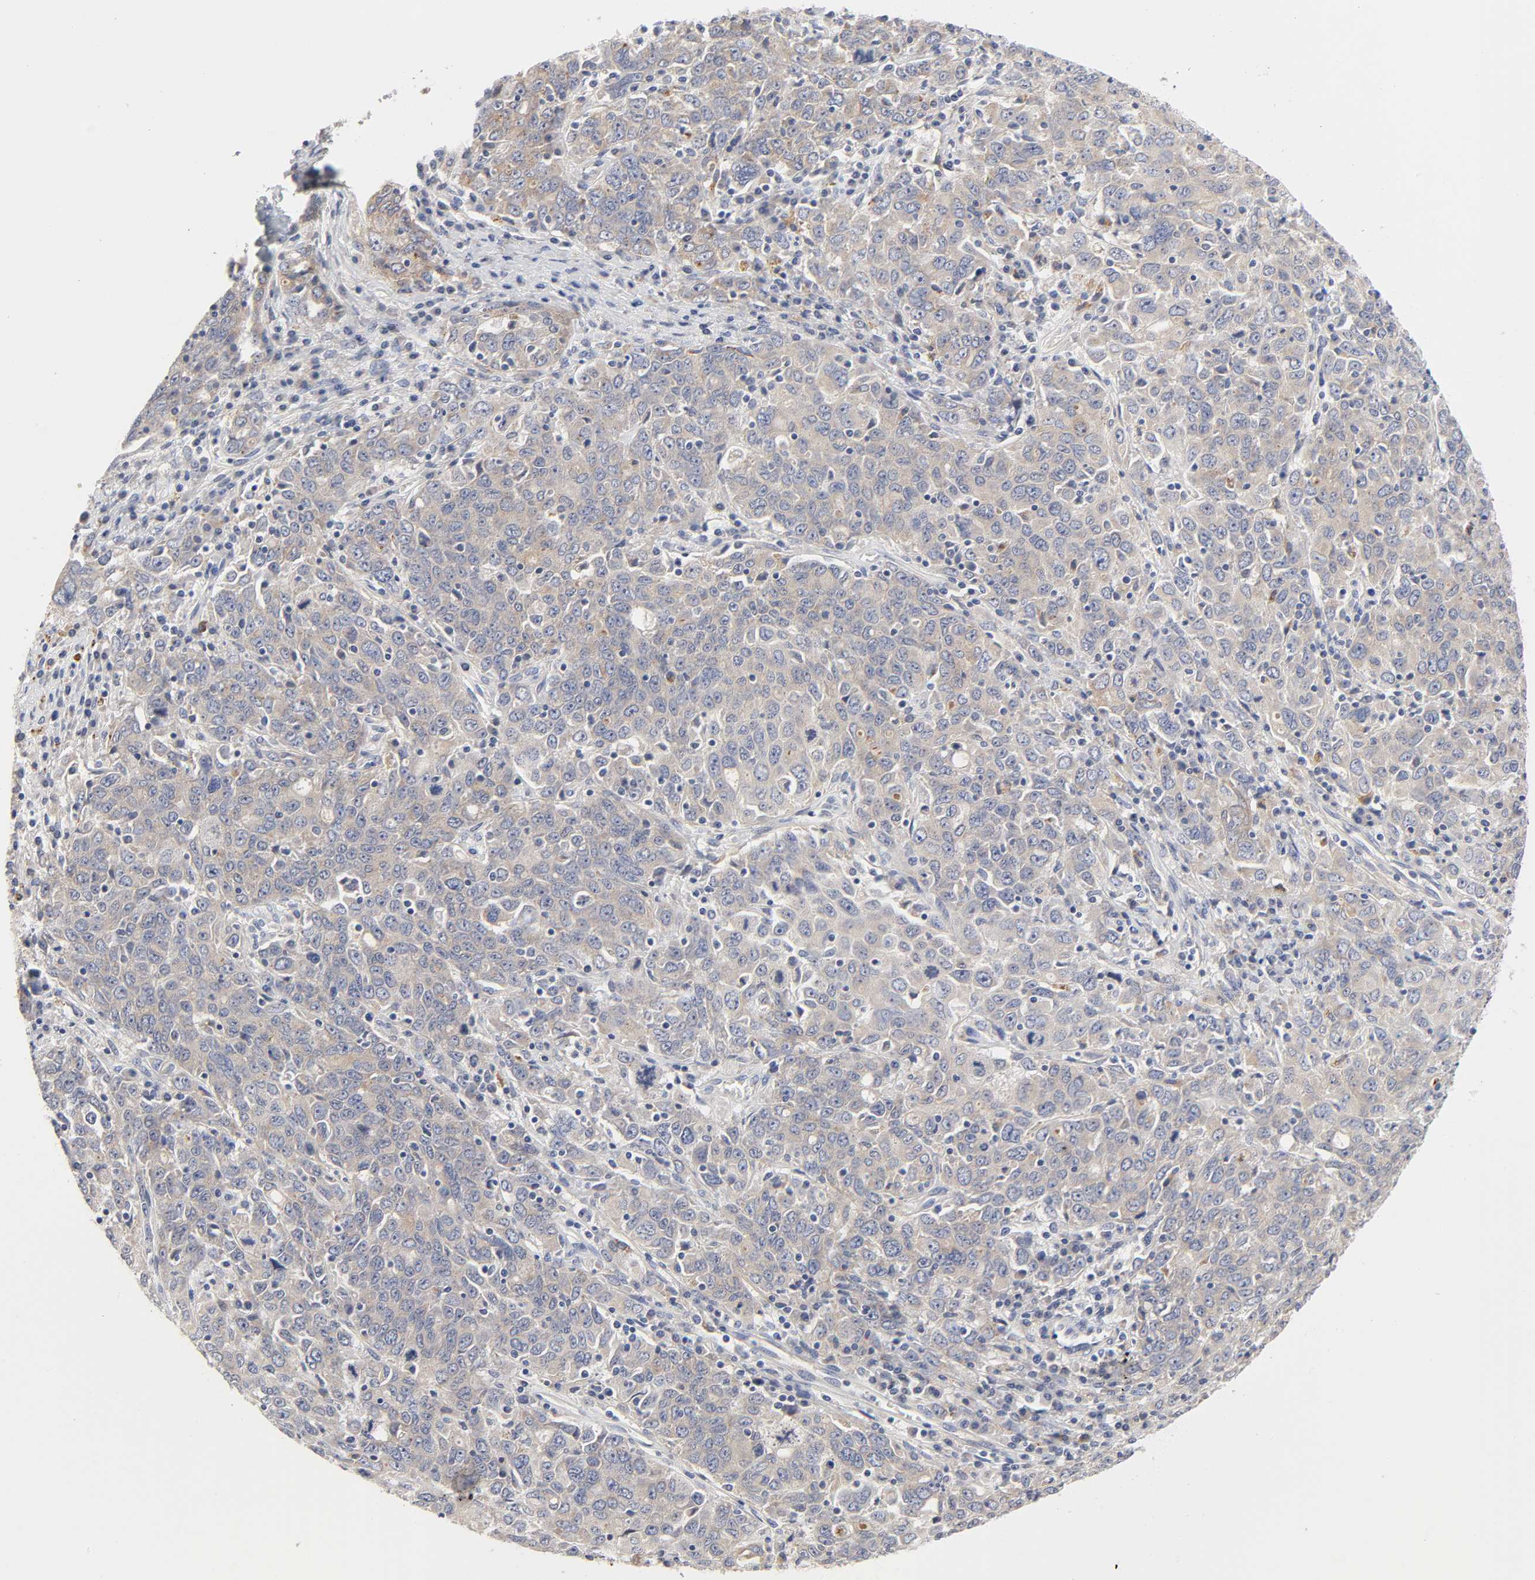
{"staining": {"intensity": "weak", "quantity": ">75%", "location": "cytoplasmic/membranous"}, "tissue": "ovarian cancer", "cell_type": "Tumor cells", "image_type": "cancer", "snomed": [{"axis": "morphology", "description": "Carcinoma, endometroid"}, {"axis": "topography", "description": "Ovary"}], "caption": "A histopathology image showing weak cytoplasmic/membranous expression in about >75% of tumor cells in ovarian cancer, as visualized by brown immunohistochemical staining.", "gene": "C17orf75", "patient": {"sex": "female", "age": 62}}